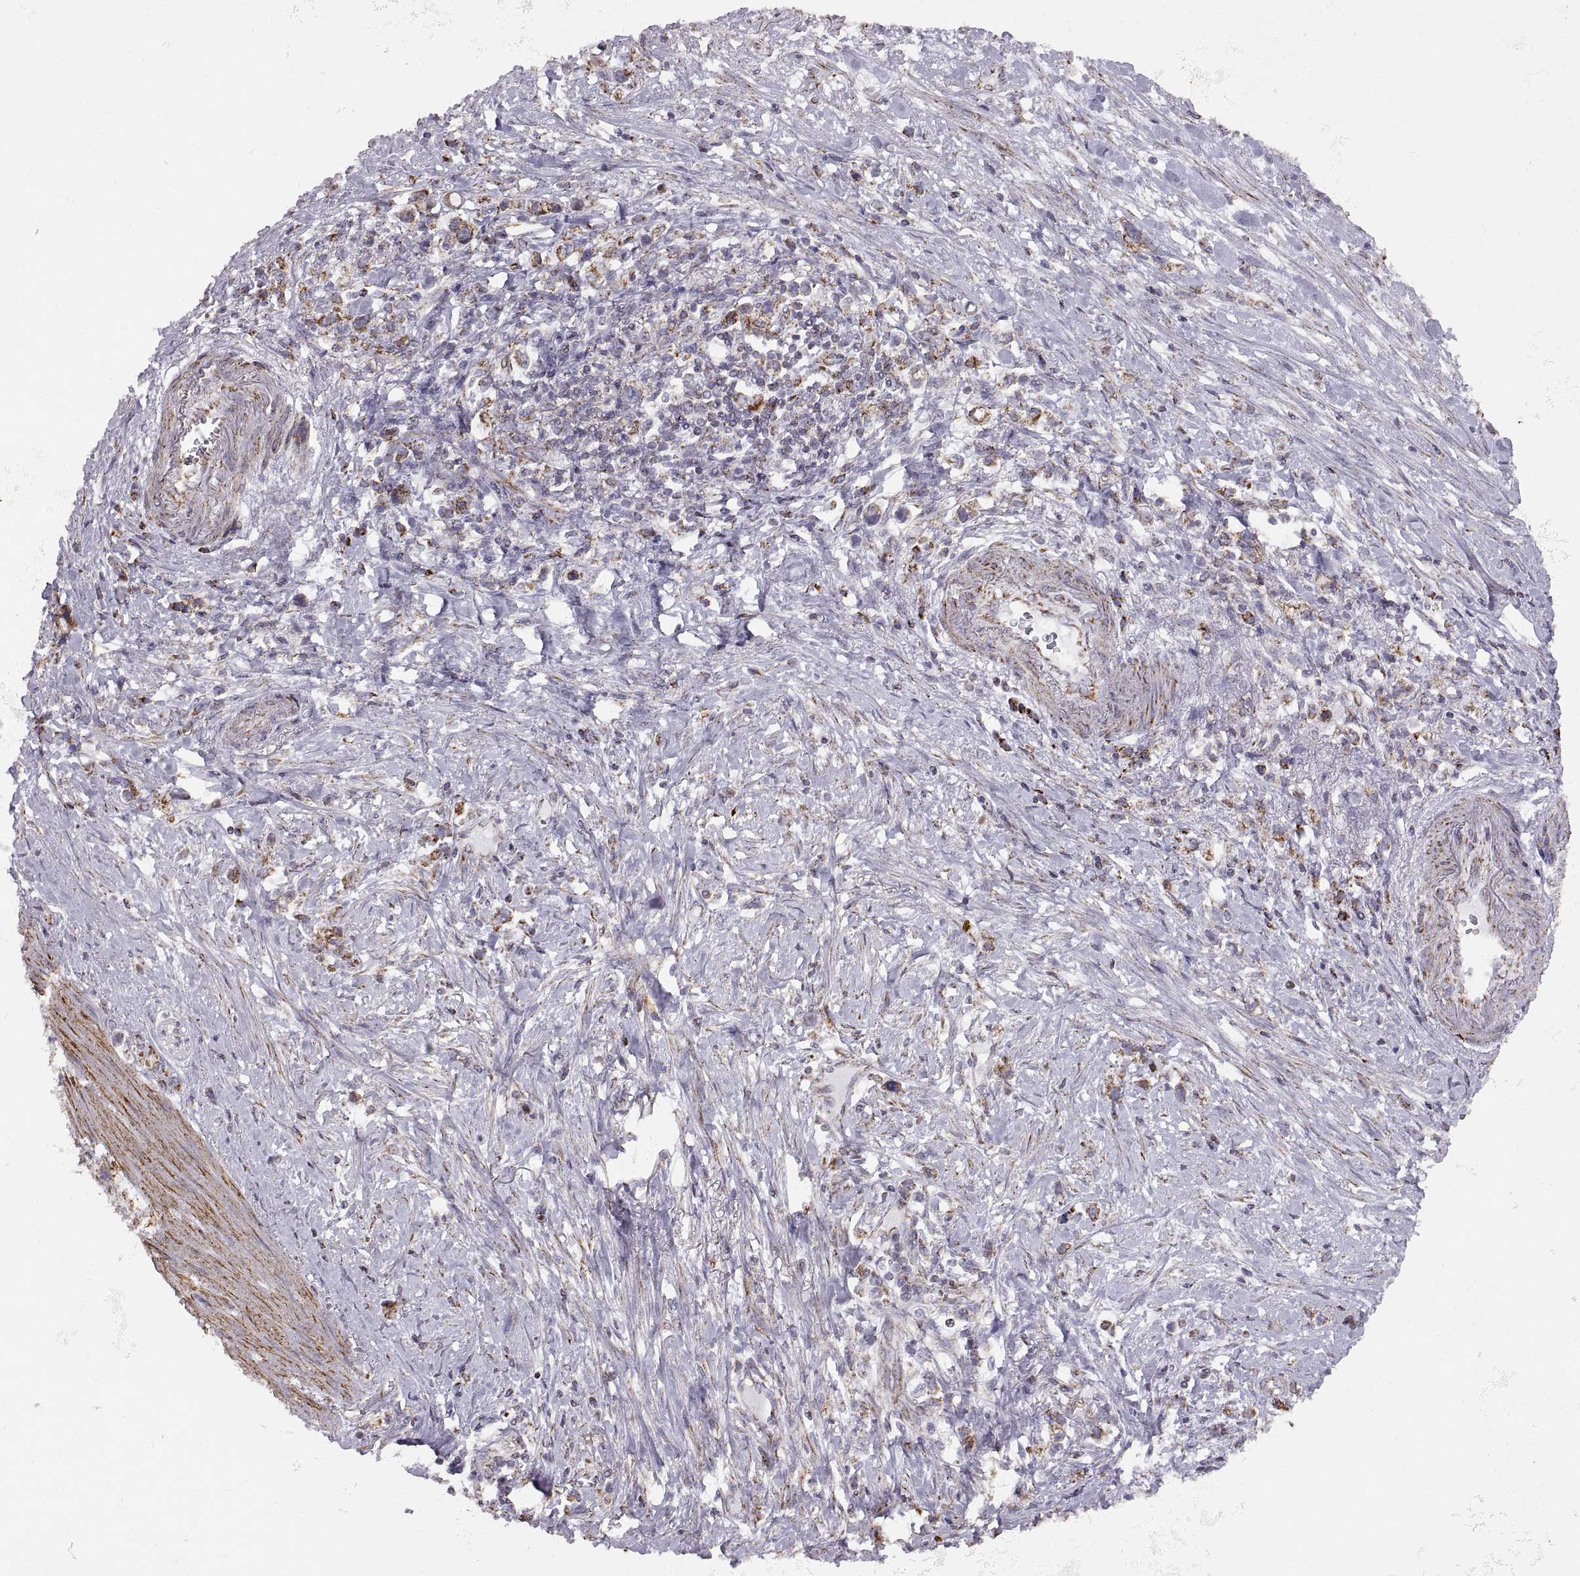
{"staining": {"intensity": "strong", "quantity": "<25%", "location": "cytoplasmic/membranous"}, "tissue": "stomach cancer", "cell_type": "Tumor cells", "image_type": "cancer", "snomed": [{"axis": "morphology", "description": "Adenocarcinoma, NOS"}, {"axis": "topography", "description": "Stomach"}], "caption": "DAB immunohistochemical staining of stomach adenocarcinoma displays strong cytoplasmic/membranous protein positivity in approximately <25% of tumor cells. The protein is stained brown, and the nuclei are stained in blue (DAB (3,3'-diaminobenzidine) IHC with brightfield microscopy, high magnification).", "gene": "ARSD", "patient": {"sex": "male", "age": 63}}